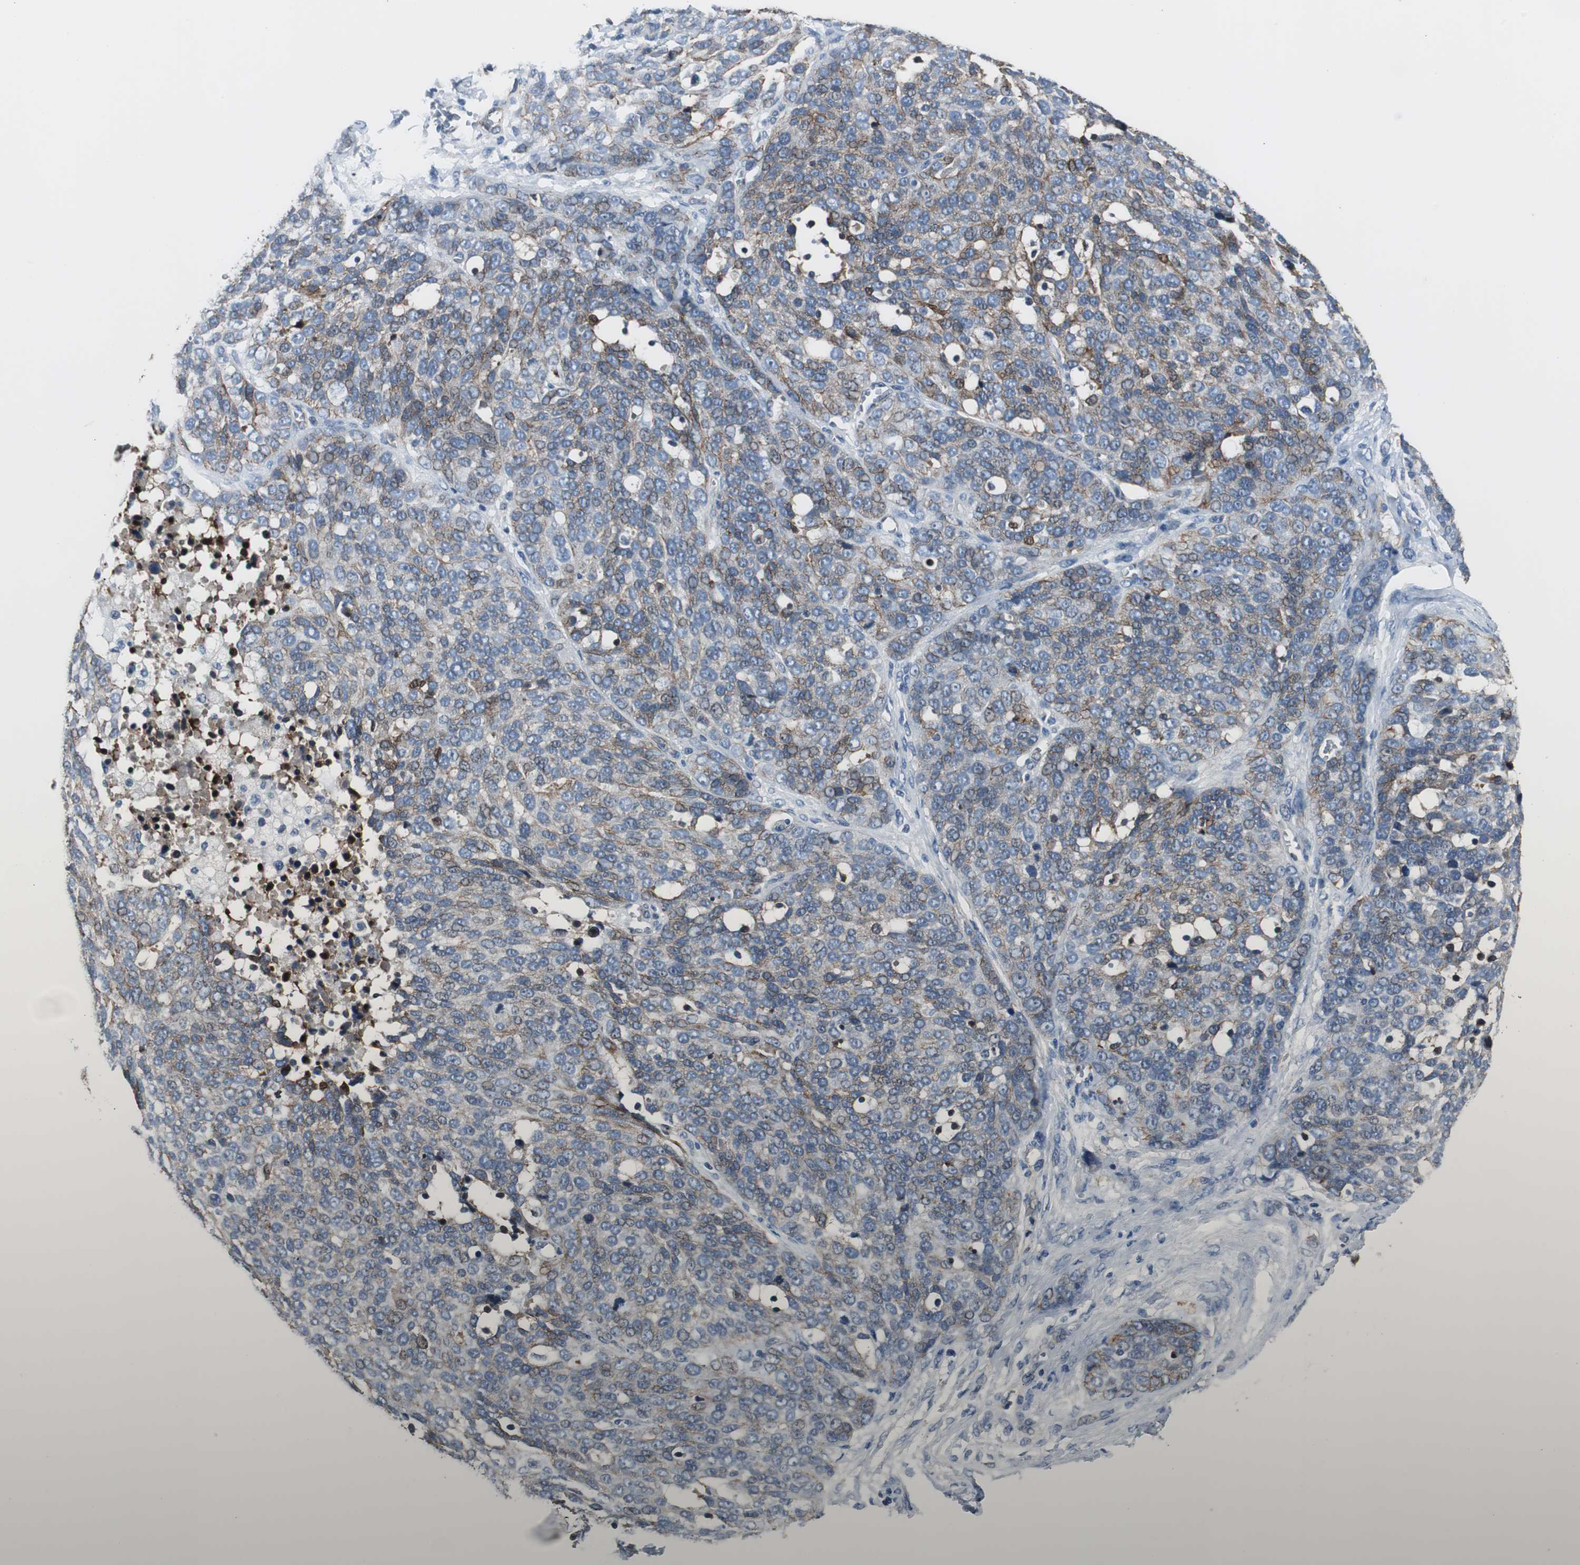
{"staining": {"intensity": "moderate", "quantity": ">75%", "location": "cytoplasmic/membranous"}, "tissue": "ovarian cancer", "cell_type": "Tumor cells", "image_type": "cancer", "snomed": [{"axis": "morphology", "description": "Cystadenocarcinoma, serous, NOS"}, {"axis": "topography", "description": "Ovary"}], "caption": "Immunohistochemistry (IHC) (DAB (3,3'-diaminobenzidine)) staining of human serous cystadenocarcinoma (ovarian) reveals moderate cytoplasmic/membranous protein expression in about >75% of tumor cells.", "gene": "STXBP4", "patient": {"sex": "female", "age": 44}}